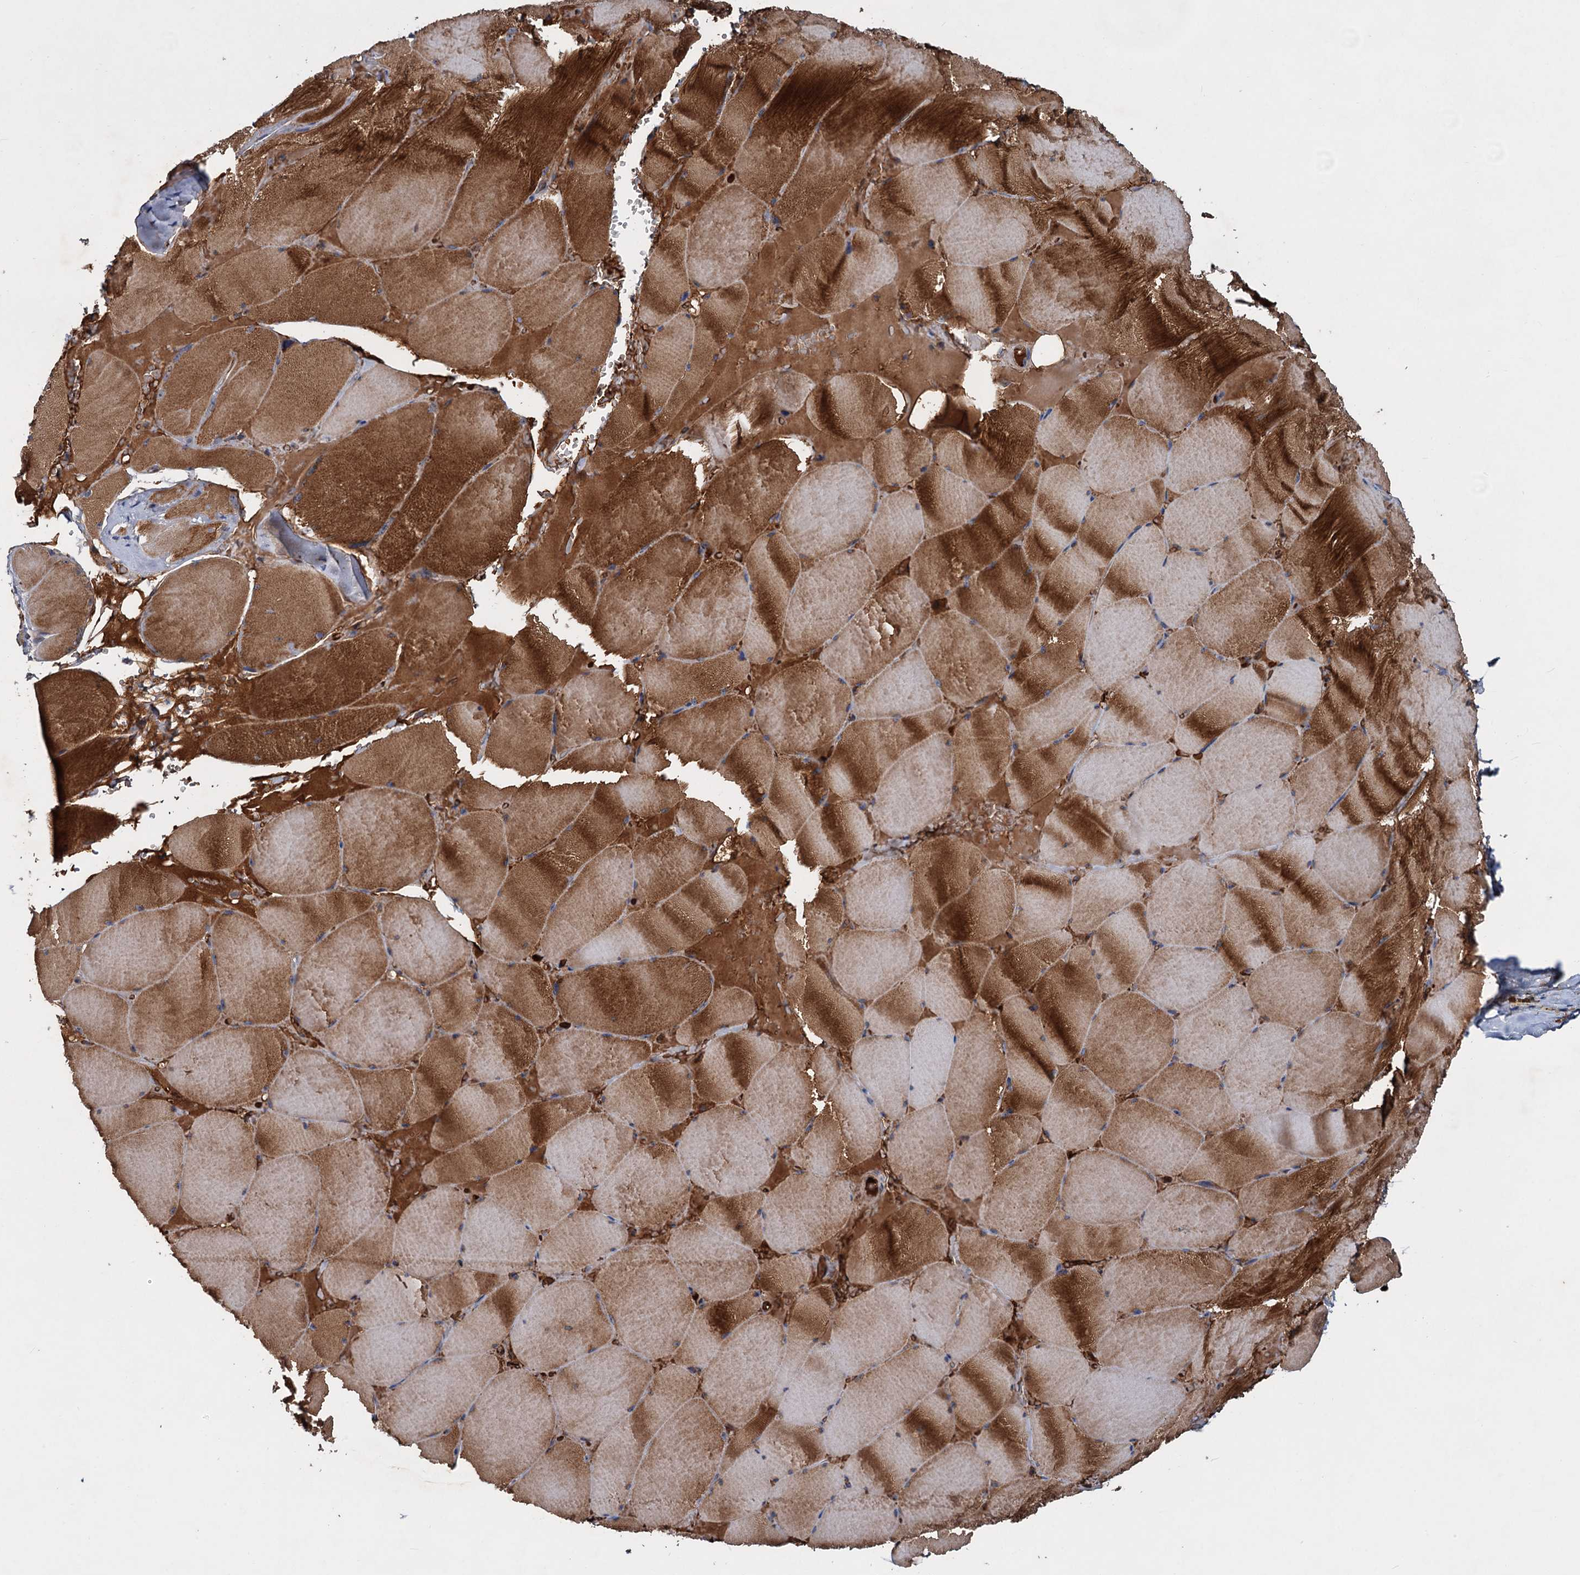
{"staining": {"intensity": "strong", "quantity": ">75%", "location": "cytoplasmic/membranous"}, "tissue": "skeletal muscle", "cell_type": "Myocytes", "image_type": "normal", "snomed": [{"axis": "morphology", "description": "Normal tissue, NOS"}, {"axis": "topography", "description": "Skeletal muscle"}, {"axis": "topography", "description": "Head-Neck"}], "caption": "Immunohistochemistry histopathology image of benign skeletal muscle stained for a protein (brown), which reveals high levels of strong cytoplasmic/membranous expression in approximately >75% of myocytes.", "gene": "CHRD", "patient": {"sex": "male", "age": 66}}